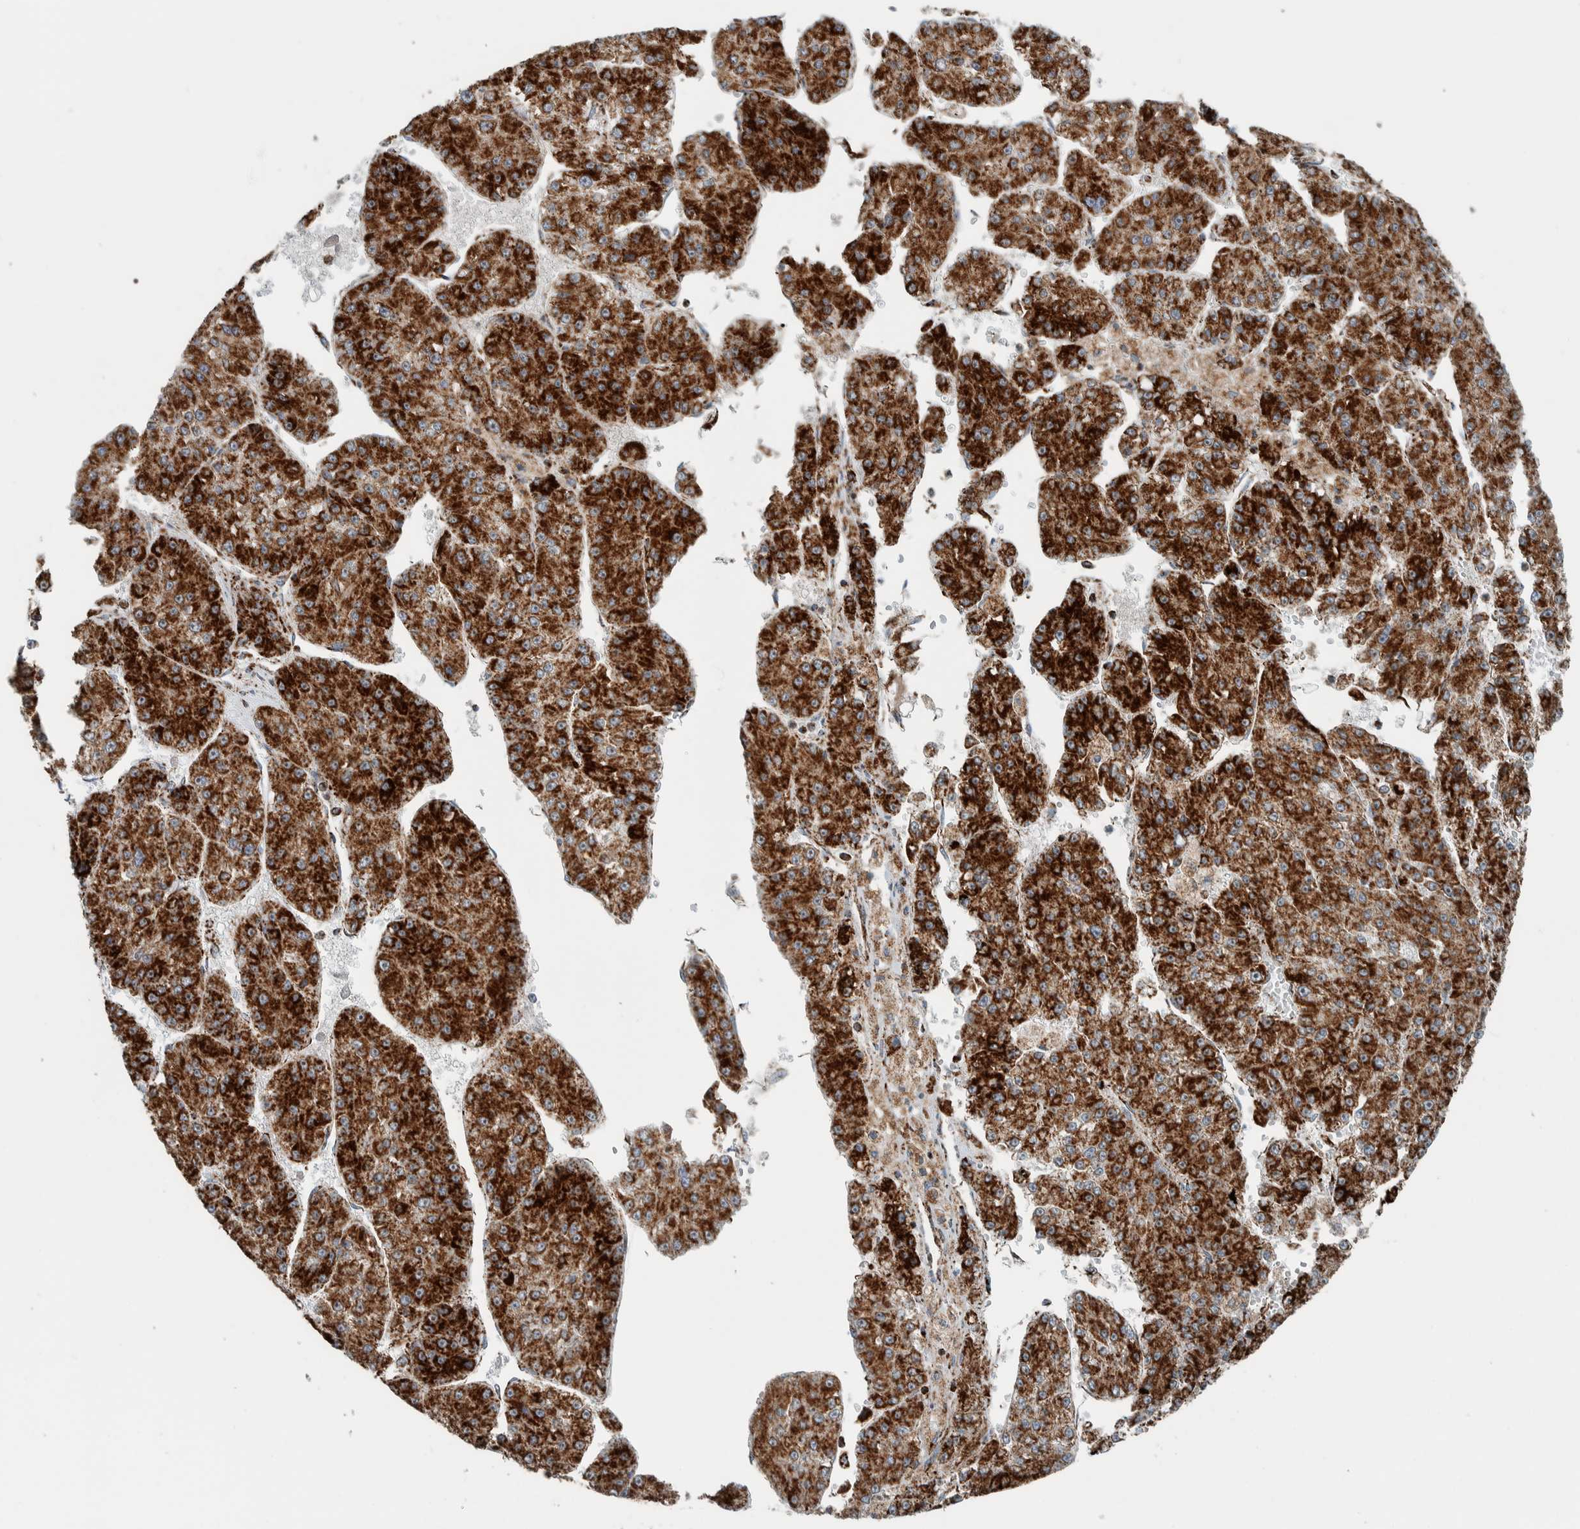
{"staining": {"intensity": "strong", "quantity": ">75%", "location": "cytoplasmic/membranous"}, "tissue": "liver cancer", "cell_type": "Tumor cells", "image_type": "cancer", "snomed": [{"axis": "morphology", "description": "Carcinoma, Hepatocellular, NOS"}, {"axis": "topography", "description": "Liver"}], "caption": "Human liver cancer stained with a protein marker reveals strong staining in tumor cells.", "gene": "CNTROB", "patient": {"sex": "female", "age": 73}}